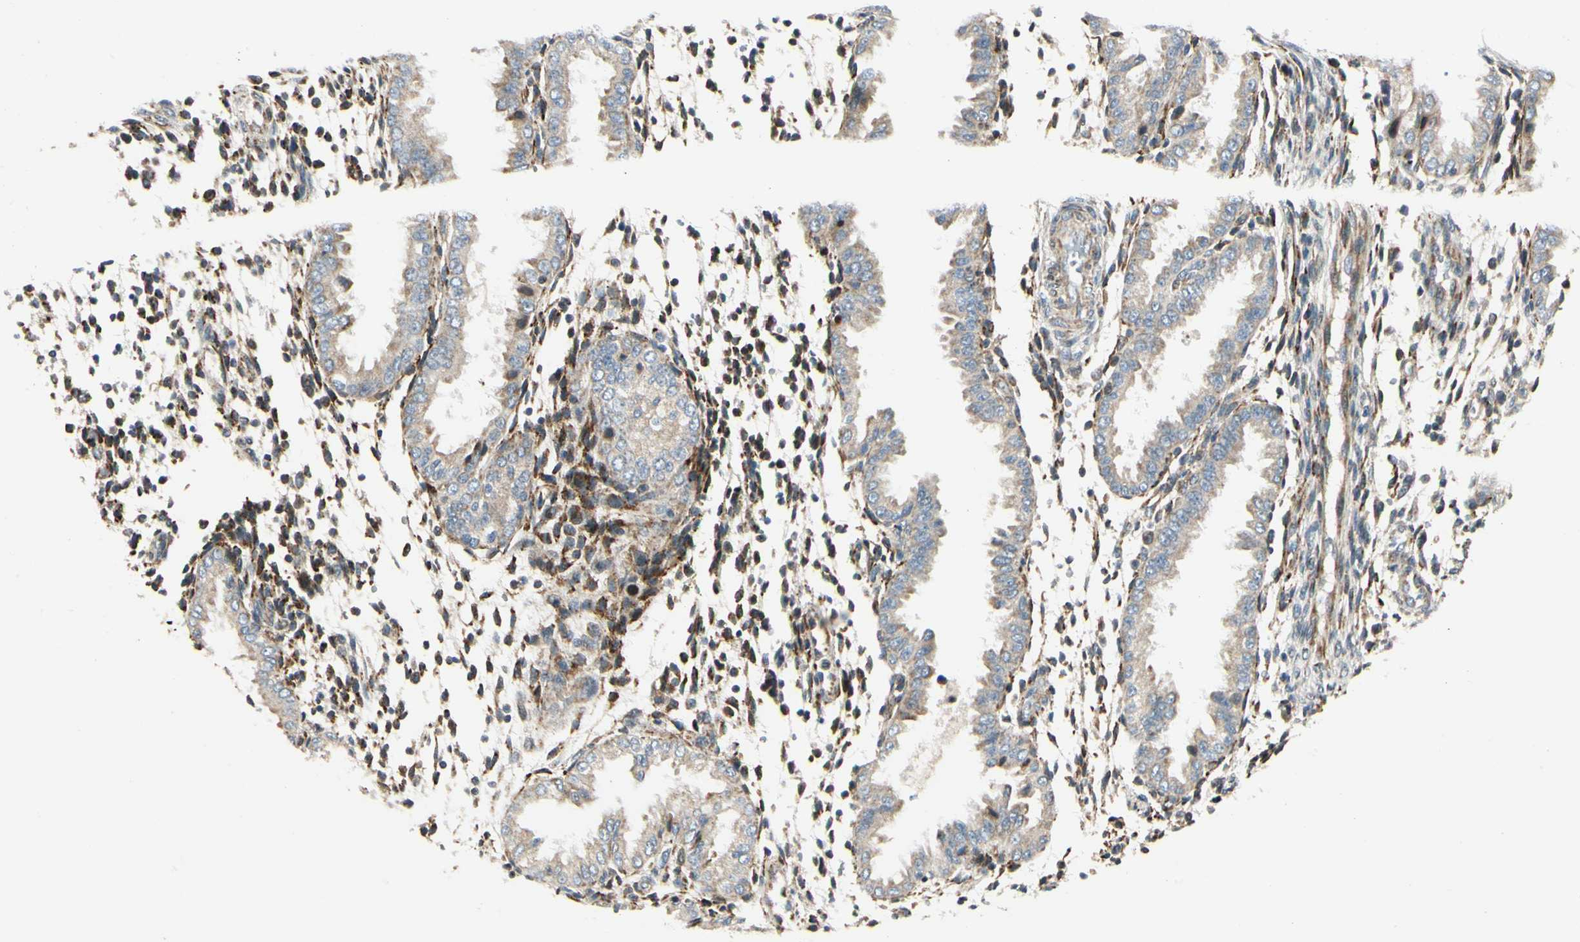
{"staining": {"intensity": "weak", "quantity": ">75%", "location": "cytoplasmic/membranous"}, "tissue": "endometrium", "cell_type": "Cells in endometrial stroma", "image_type": "normal", "snomed": [{"axis": "morphology", "description": "Normal tissue, NOS"}, {"axis": "topography", "description": "Endometrium"}], "caption": "Endometrium stained for a protein (brown) reveals weak cytoplasmic/membranous positive expression in approximately >75% of cells in endometrial stroma.", "gene": "MRPL9", "patient": {"sex": "female", "age": 33}}